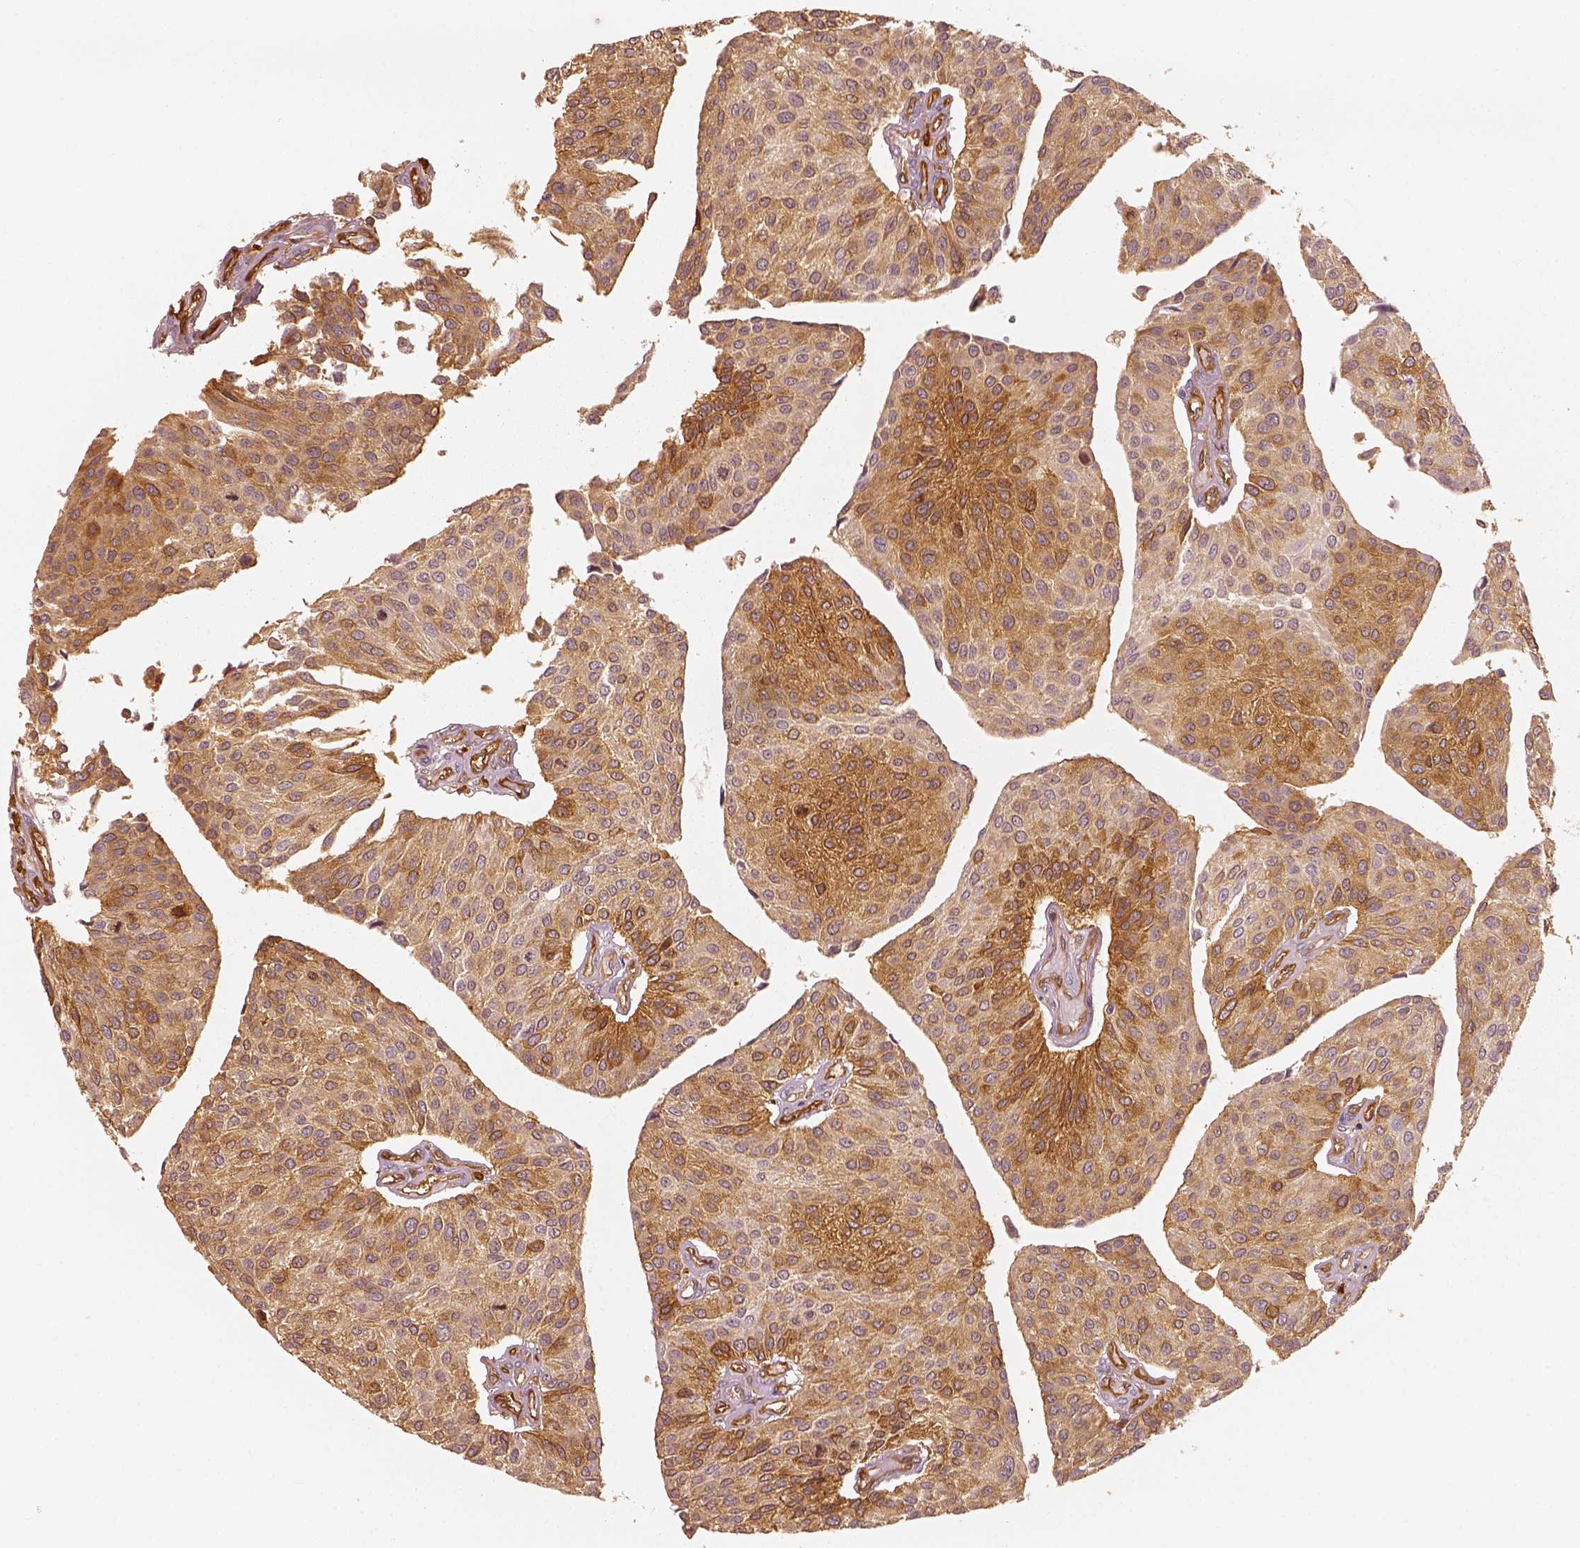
{"staining": {"intensity": "moderate", "quantity": ">75%", "location": "cytoplasmic/membranous"}, "tissue": "urothelial cancer", "cell_type": "Tumor cells", "image_type": "cancer", "snomed": [{"axis": "morphology", "description": "Urothelial carcinoma, NOS"}, {"axis": "topography", "description": "Urinary bladder"}], "caption": "Moderate cytoplasmic/membranous staining is seen in about >75% of tumor cells in transitional cell carcinoma. (Stains: DAB in brown, nuclei in blue, Microscopy: brightfield microscopy at high magnification).", "gene": "FSCN1", "patient": {"sex": "male", "age": 55}}